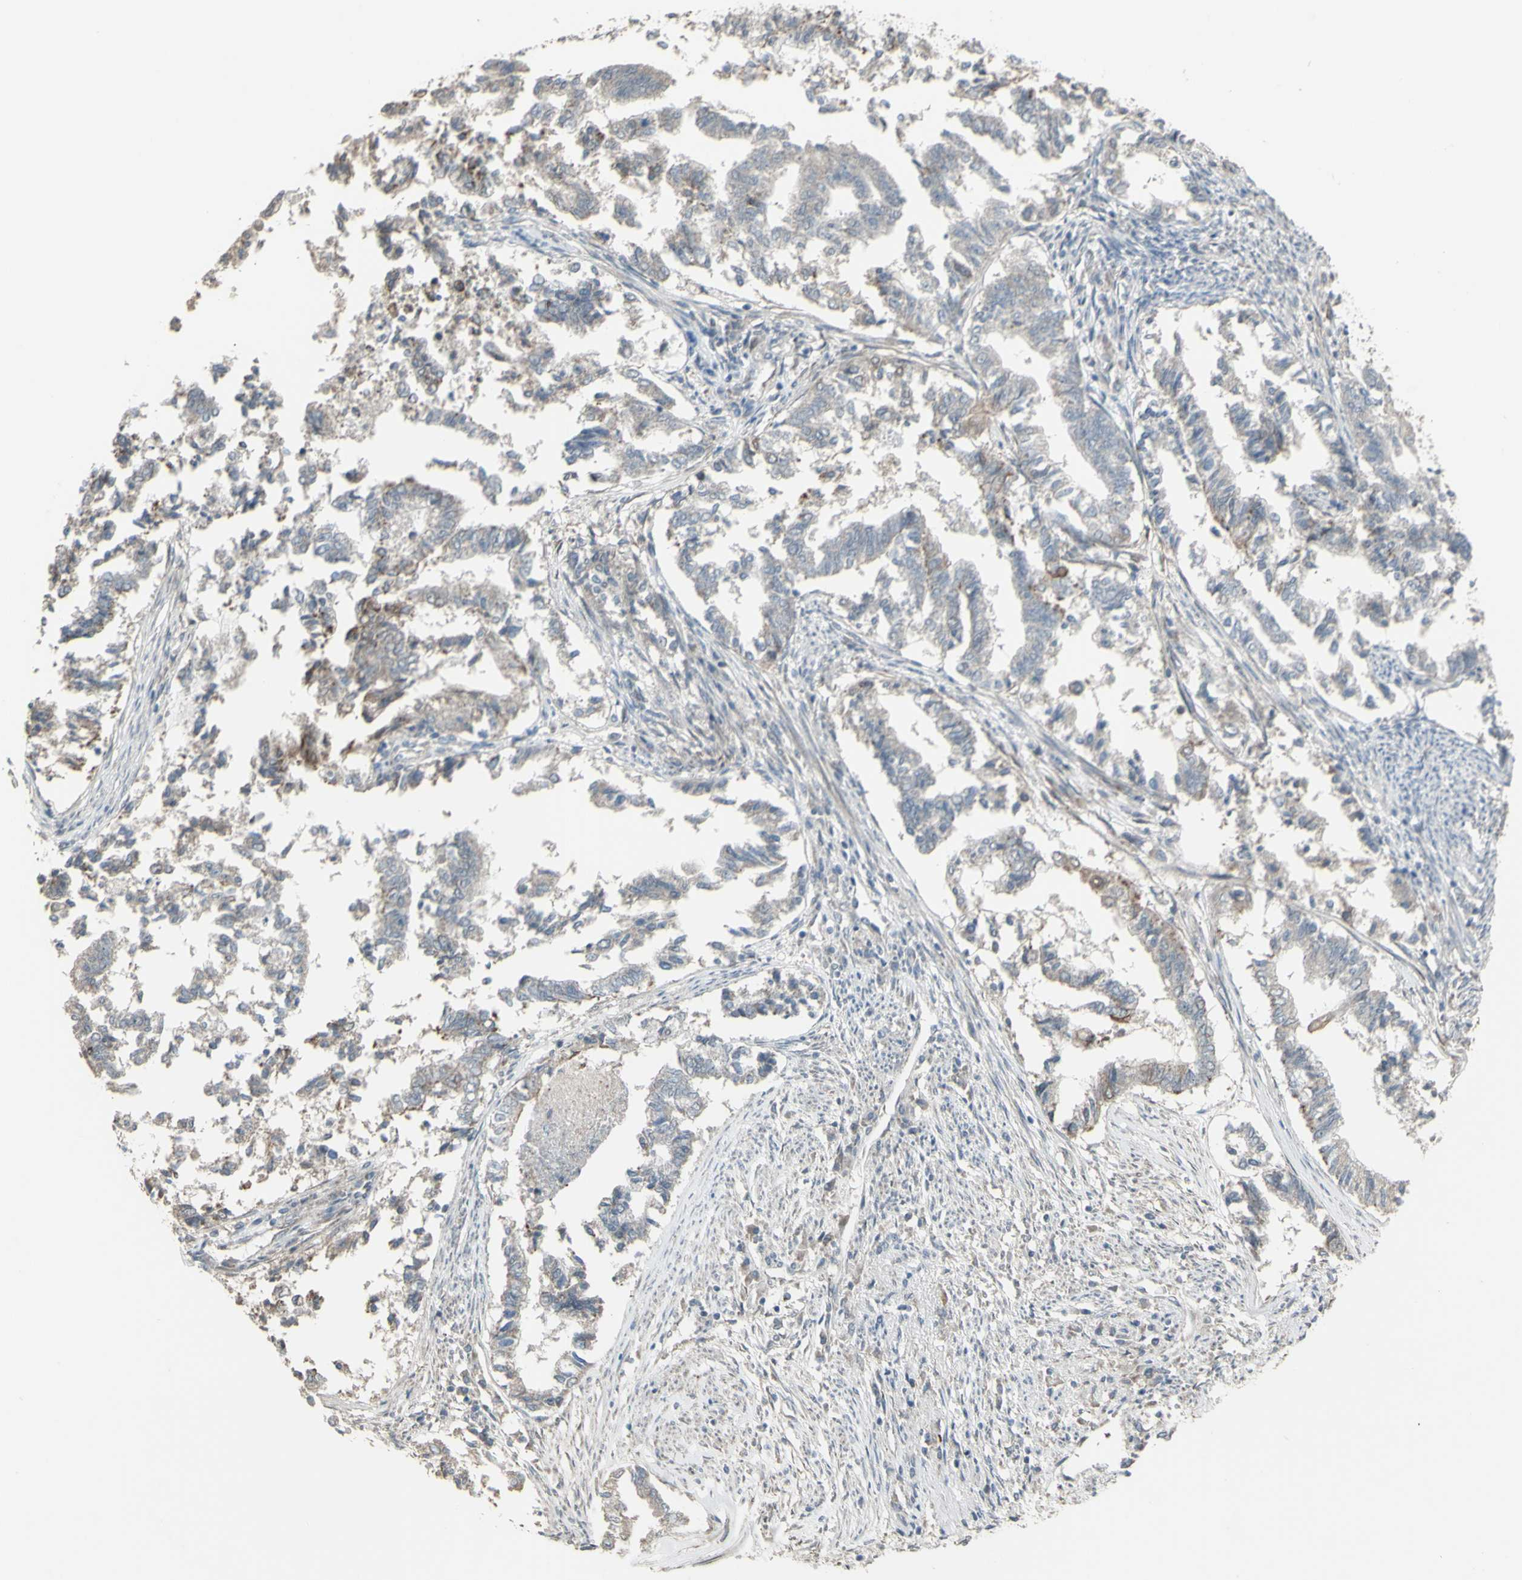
{"staining": {"intensity": "weak", "quantity": ">75%", "location": "cytoplasmic/membranous"}, "tissue": "endometrial cancer", "cell_type": "Tumor cells", "image_type": "cancer", "snomed": [{"axis": "morphology", "description": "Necrosis, NOS"}, {"axis": "morphology", "description": "Adenocarcinoma, NOS"}, {"axis": "topography", "description": "Endometrium"}], "caption": "Protein staining of endometrial cancer (adenocarcinoma) tissue shows weak cytoplasmic/membranous positivity in approximately >75% of tumor cells.", "gene": "GRAMD1B", "patient": {"sex": "female", "age": 79}}